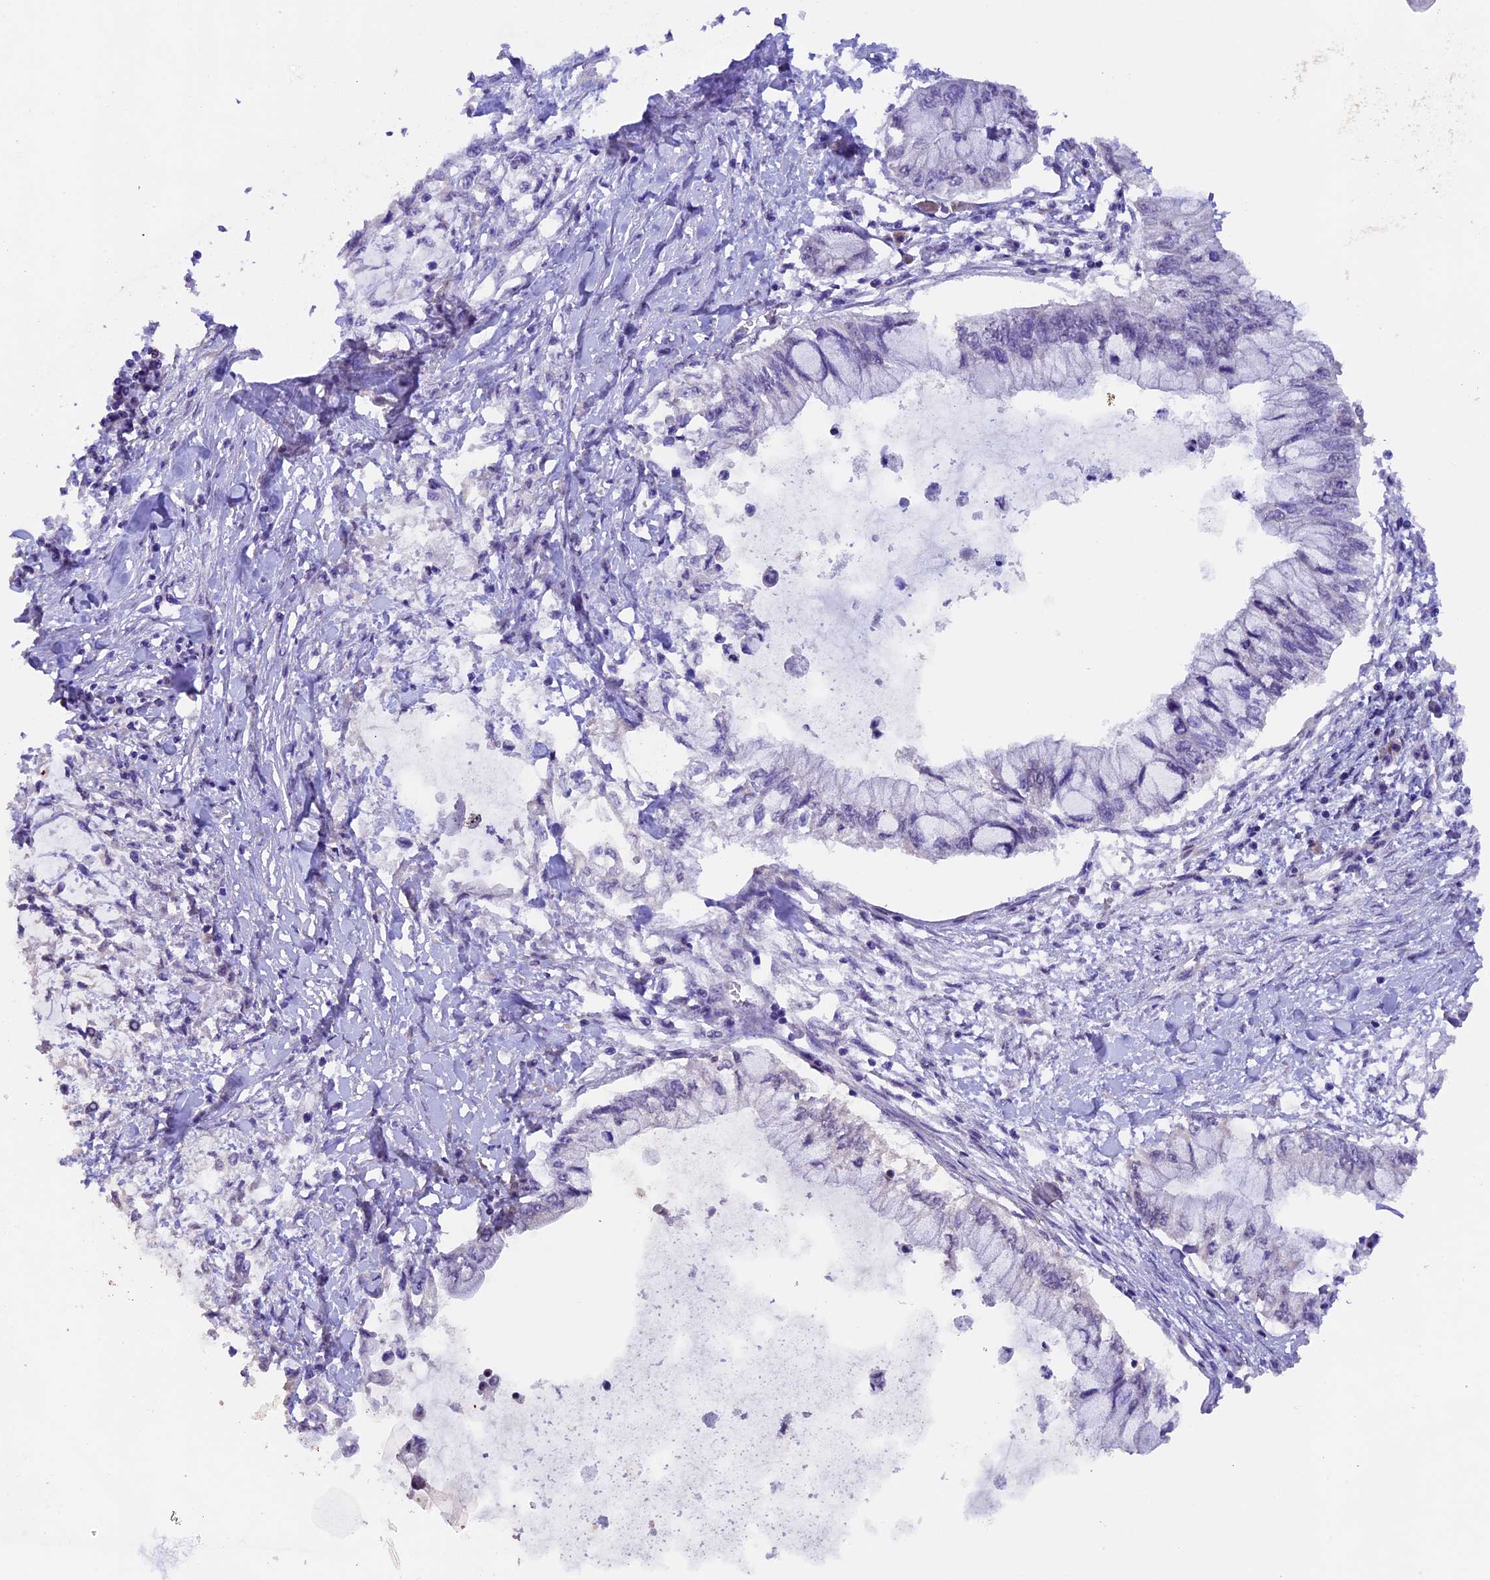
{"staining": {"intensity": "negative", "quantity": "none", "location": "none"}, "tissue": "pancreatic cancer", "cell_type": "Tumor cells", "image_type": "cancer", "snomed": [{"axis": "morphology", "description": "Adenocarcinoma, NOS"}, {"axis": "topography", "description": "Pancreas"}], "caption": "Immunohistochemical staining of human pancreatic adenocarcinoma displays no significant staining in tumor cells. The staining is performed using DAB (3,3'-diaminobenzidine) brown chromogen with nuclei counter-stained in using hematoxylin.", "gene": "GNB5", "patient": {"sex": "male", "age": 48}}